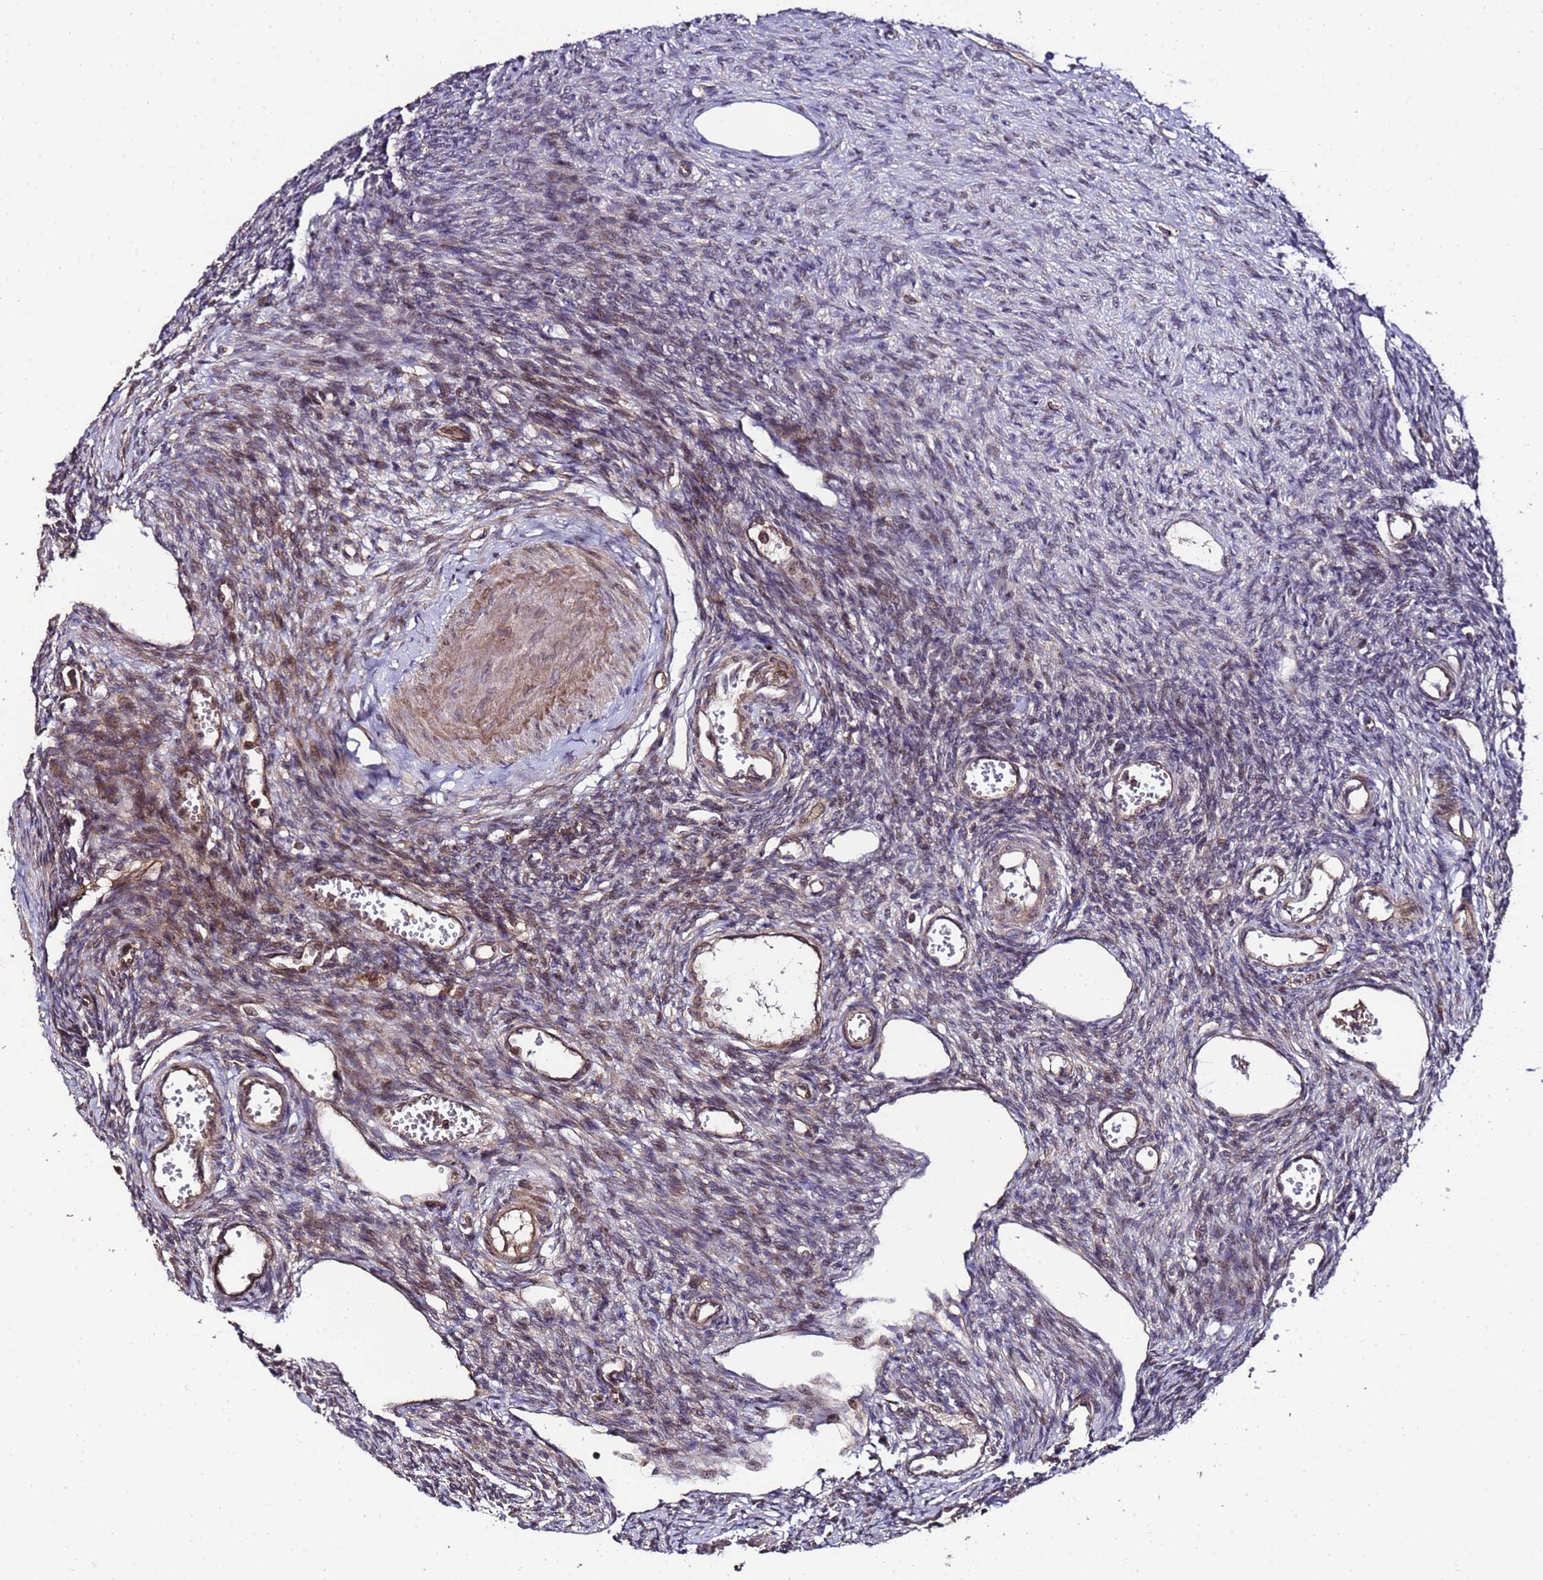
{"staining": {"intensity": "strong", "quantity": ">75%", "location": "cytoplasmic/membranous"}, "tissue": "ovary", "cell_type": "Follicle cells", "image_type": "normal", "snomed": [{"axis": "morphology", "description": "Normal tissue, NOS"}, {"axis": "morphology", "description": "Cyst, NOS"}, {"axis": "topography", "description": "Ovary"}], "caption": "Strong cytoplasmic/membranous expression is present in approximately >75% of follicle cells in normal ovary.", "gene": "PRODH", "patient": {"sex": "female", "age": 33}}